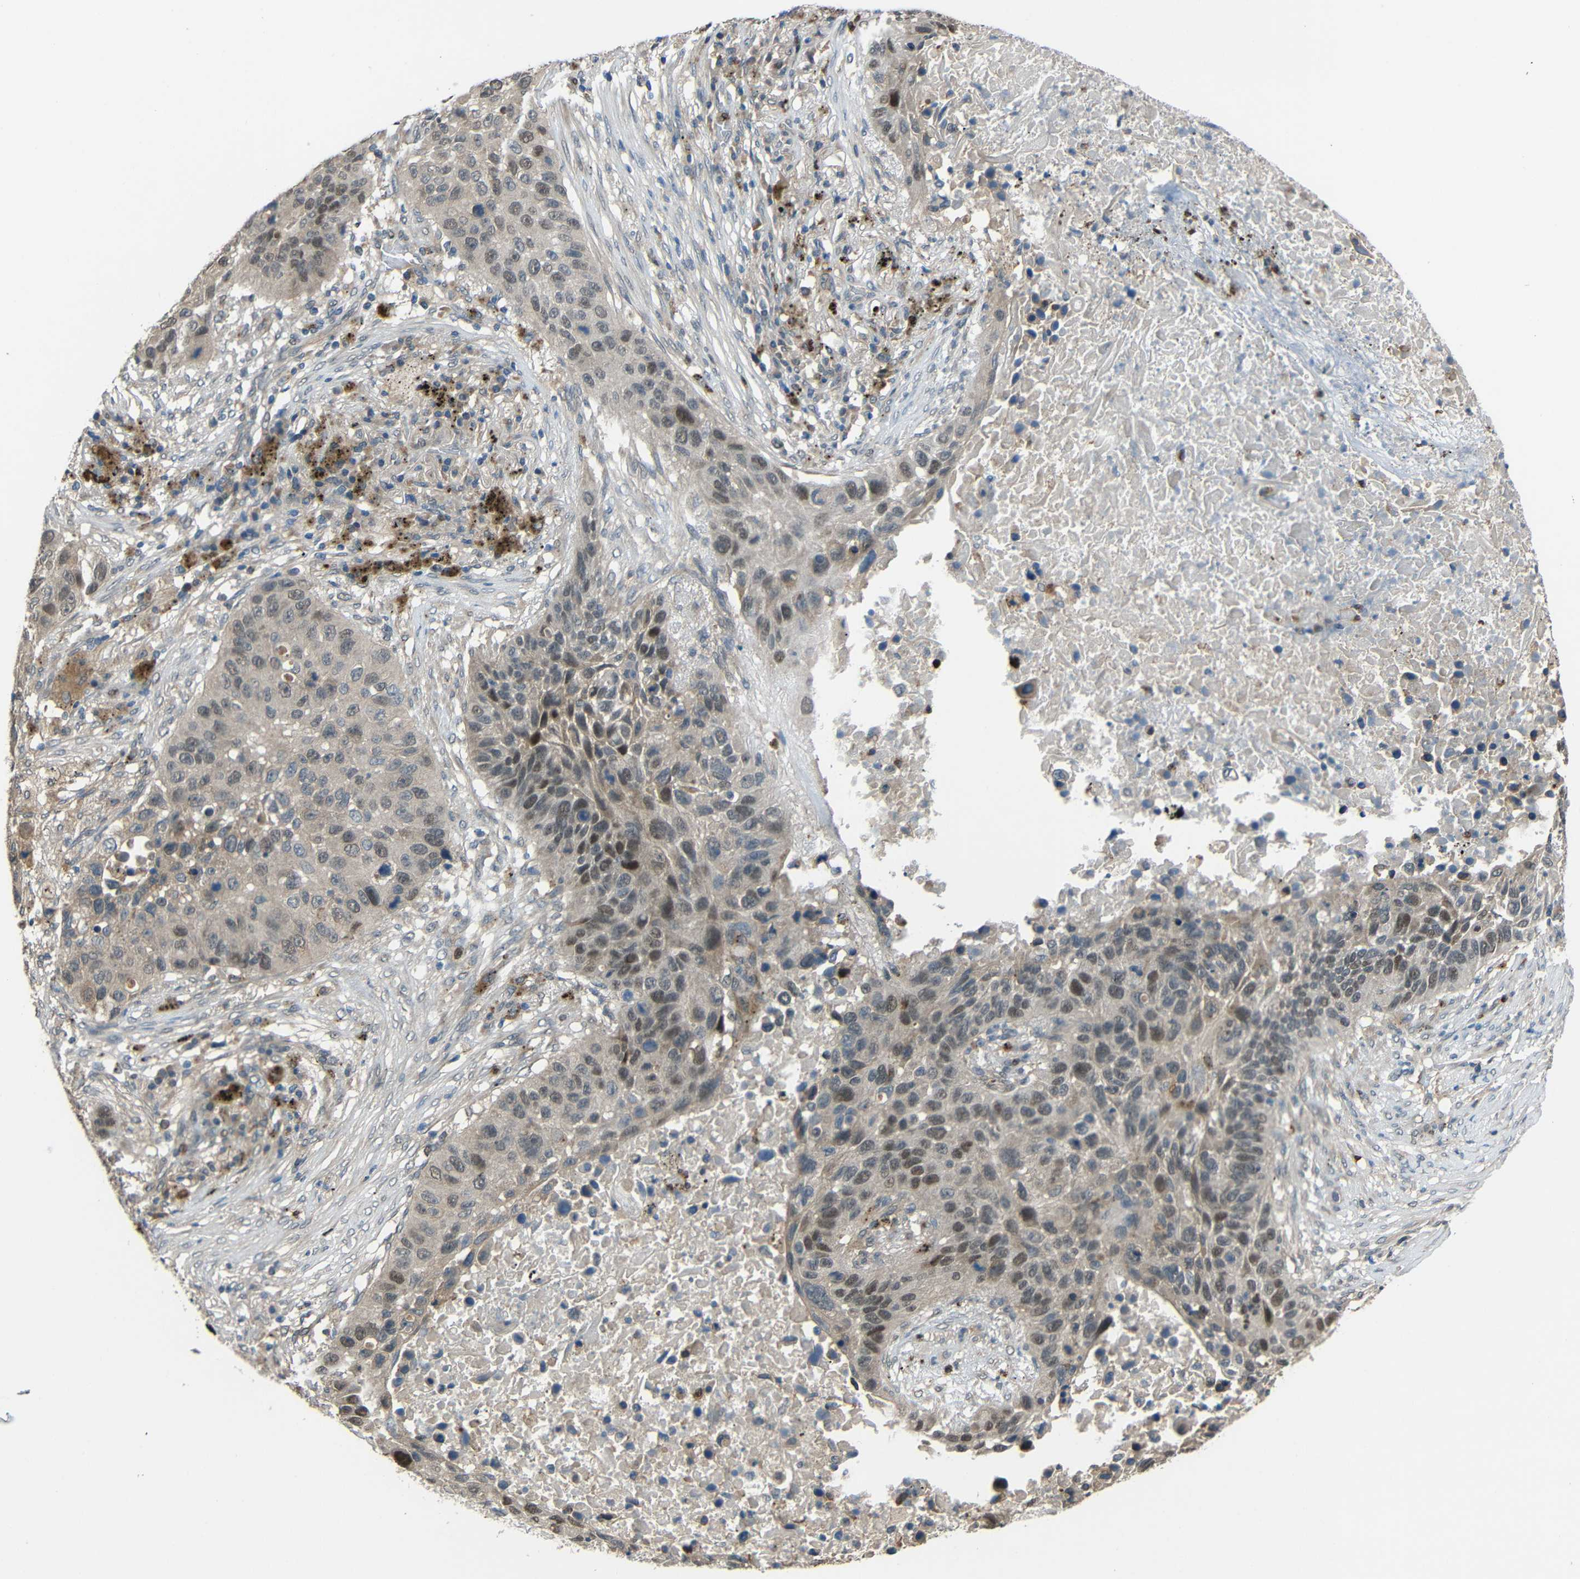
{"staining": {"intensity": "weak", "quantity": "25%-75%", "location": "nuclear"}, "tissue": "lung cancer", "cell_type": "Tumor cells", "image_type": "cancer", "snomed": [{"axis": "morphology", "description": "Squamous cell carcinoma, NOS"}, {"axis": "topography", "description": "Lung"}], "caption": "This is an image of IHC staining of lung cancer, which shows weak expression in the nuclear of tumor cells.", "gene": "STBD1", "patient": {"sex": "male", "age": 57}}